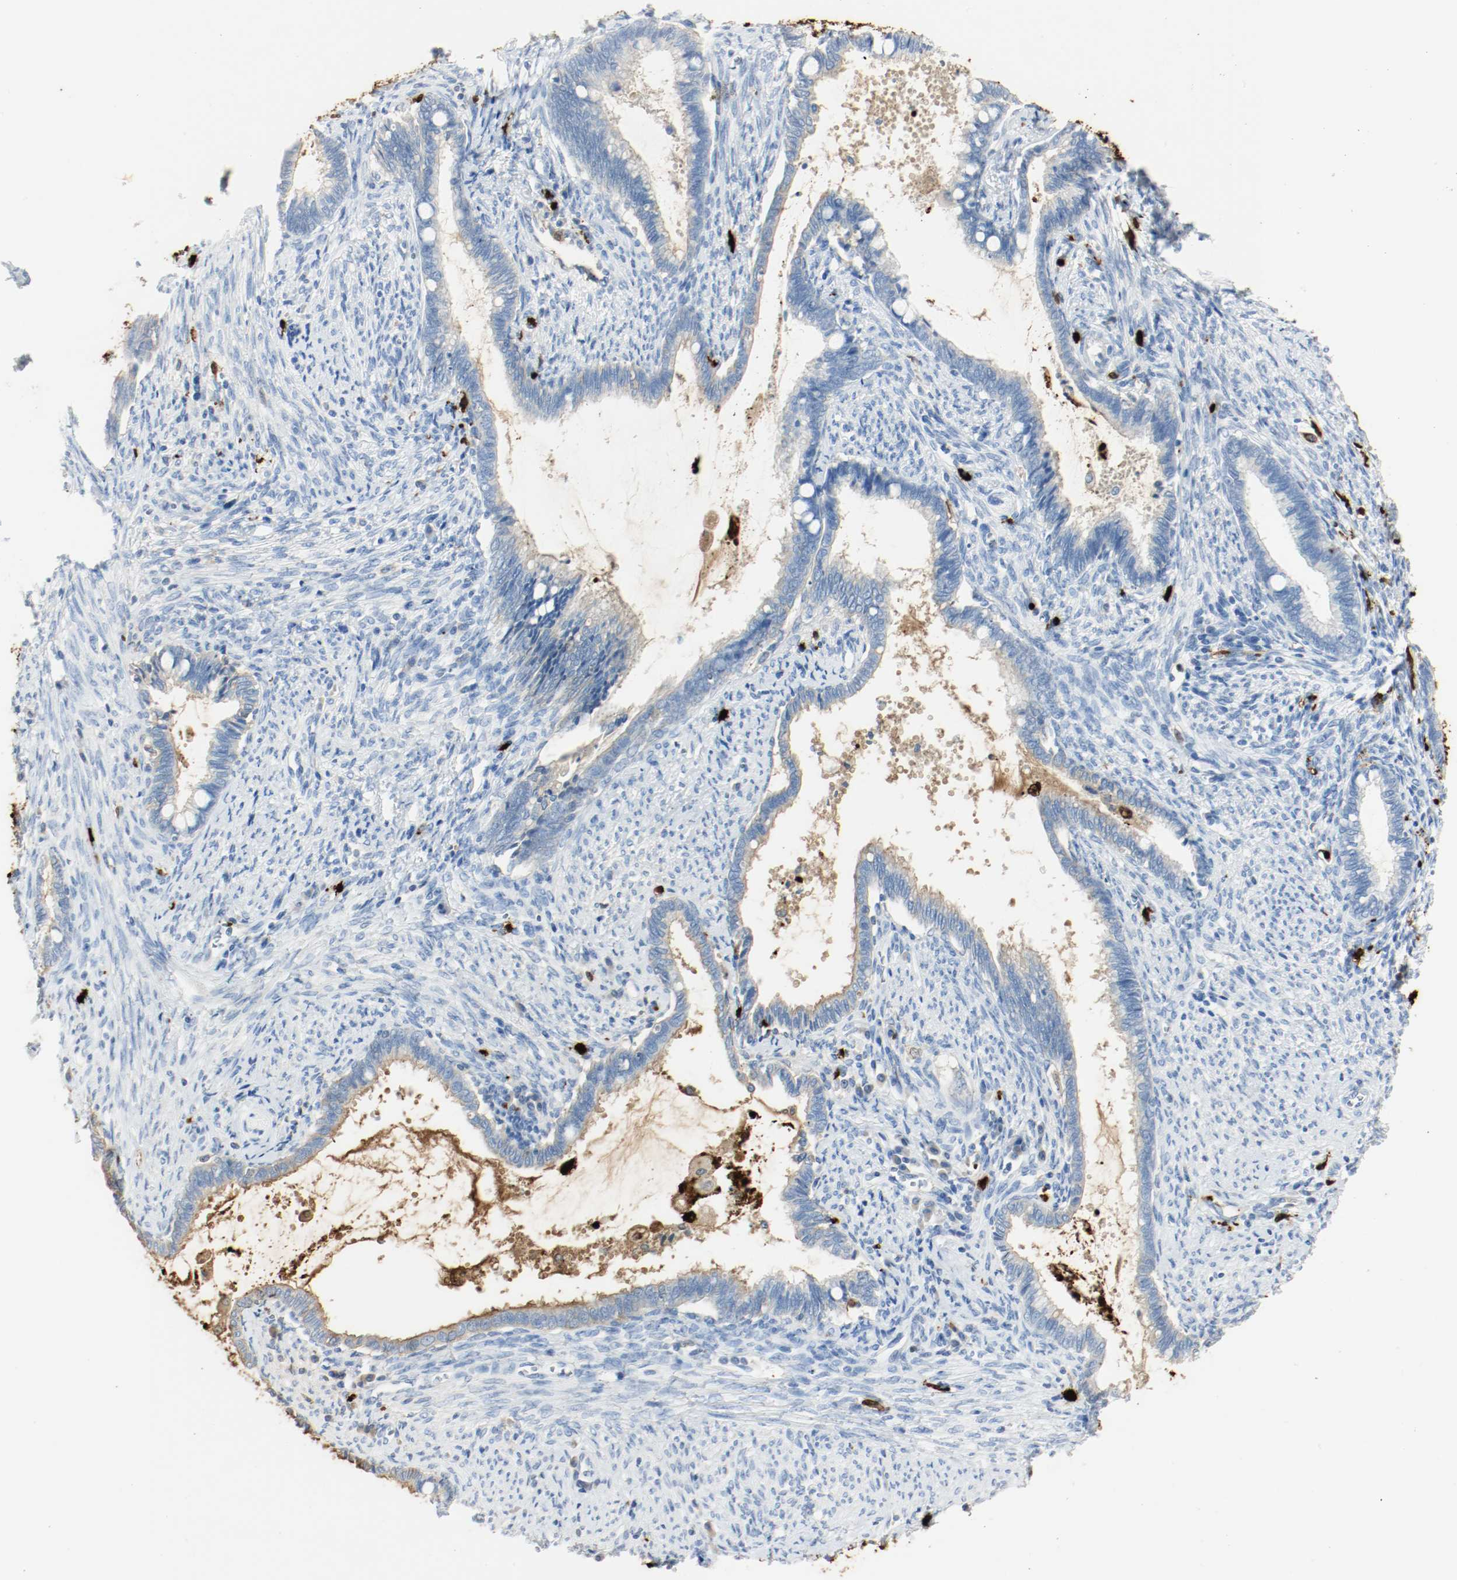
{"staining": {"intensity": "weak", "quantity": "25%-75%", "location": "cytoplasmic/membranous"}, "tissue": "cervical cancer", "cell_type": "Tumor cells", "image_type": "cancer", "snomed": [{"axis": "morphology", "description": "Adenocarcinoma, NOS"}, {"axis": "topography", "description": "Cervix"}], "caption": "This micrograph demonstrates immunohistochemistry staining of cervical cancer, with low weak cytoplasmic/membranous staining in approximately 25%-75% of tumor cells.", "gene": "S100A9", "patient": {"sex": "female", "age": 44}}